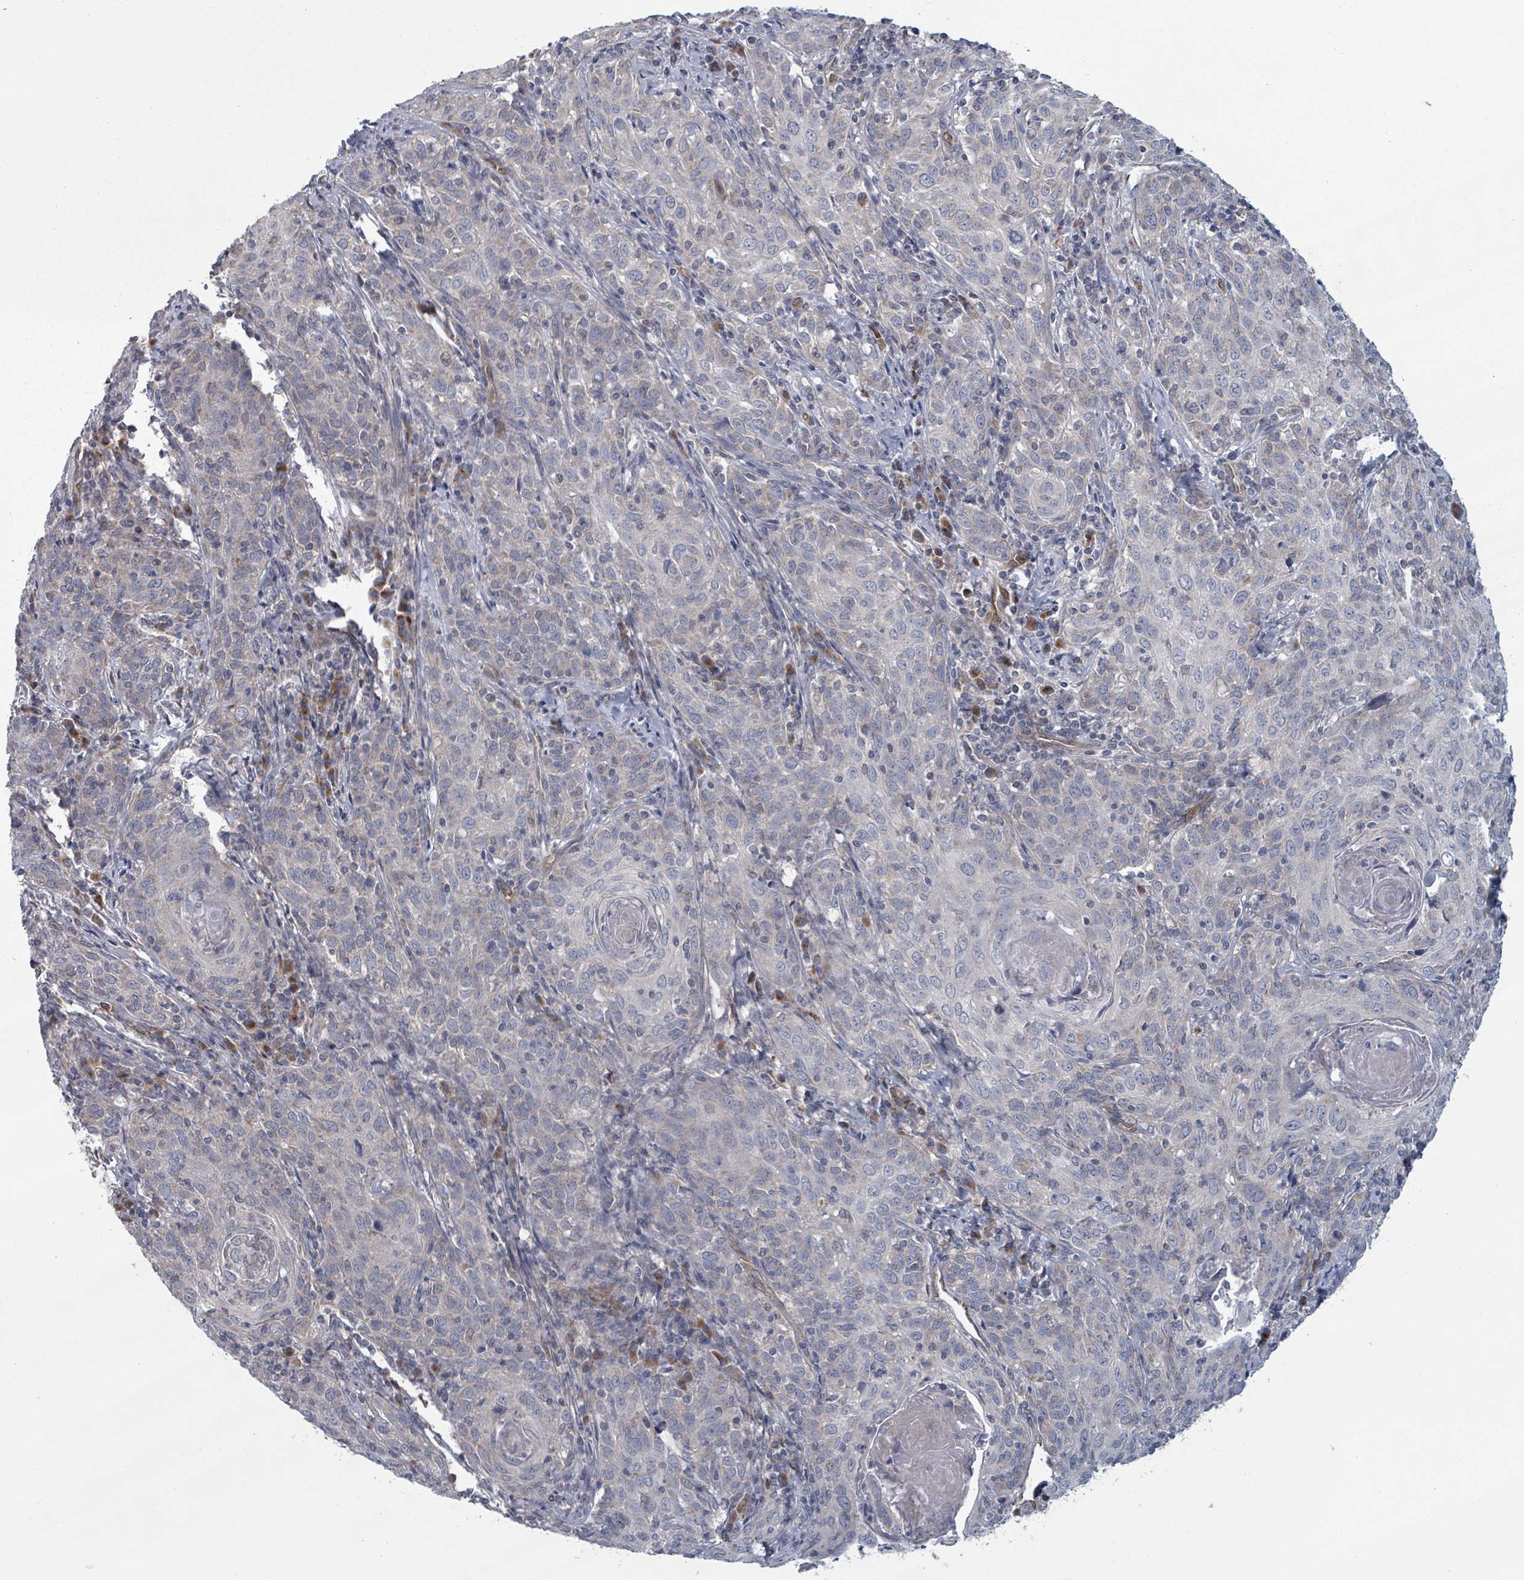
{"staining": {"intensity": "negative", "quantity": "none", "location": "none"}, "tissue": "cervical cancer", "cell_type": "Tumor cells", "image_type": "cancer", "snomed": [{"axis": "morphology", "description": "Squamous cell carcinoma, NOS"}, {"axis": "topography", "description": "Cervix"}], "caption": "Tumor cells show no significant protein expression in cervical cancer.", "gene": "FKBP1A", "patient": {"sex": "female", "age": 57}}